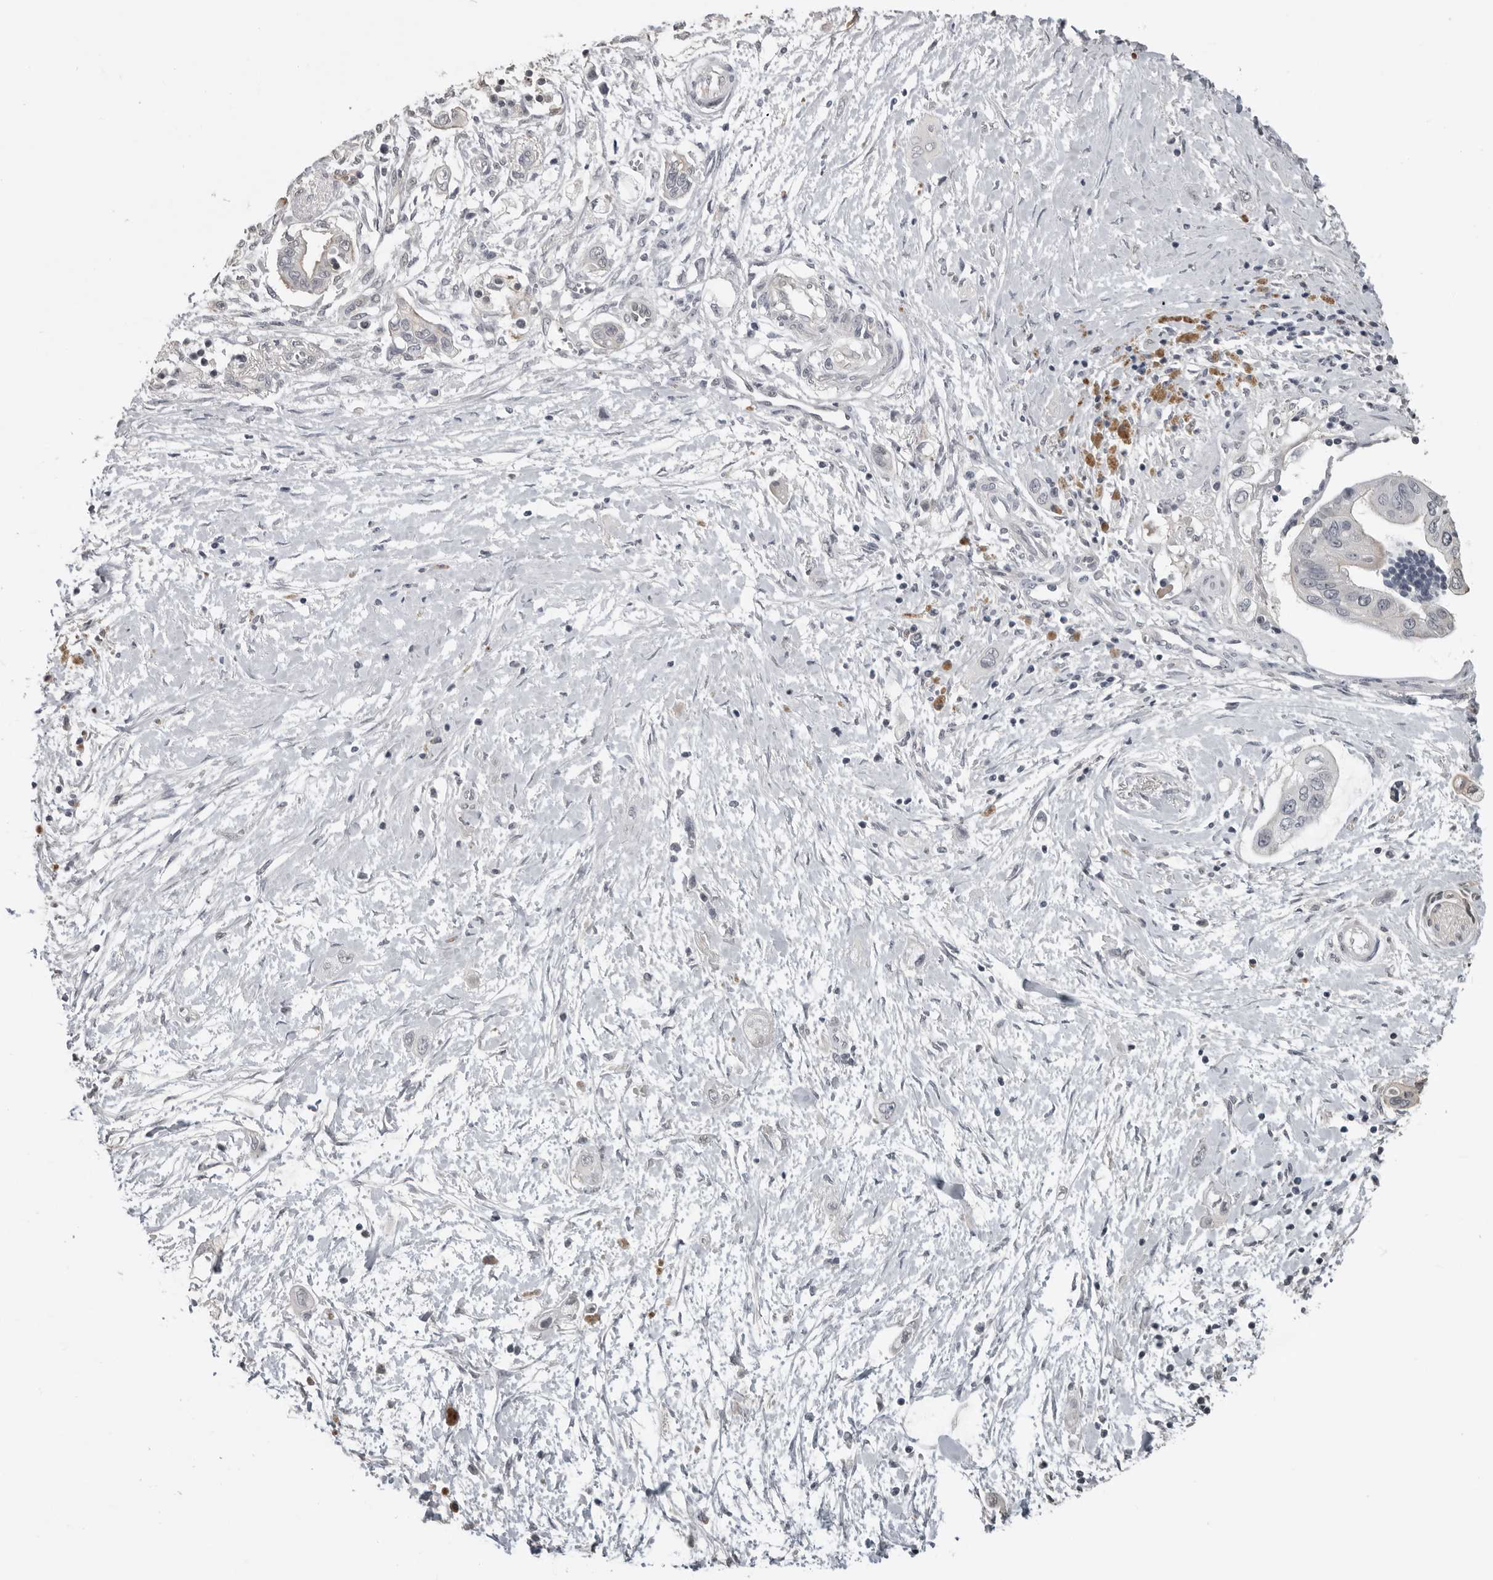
{"staining": {"intensity": "negative", "quantity": "none", "location": "none"}, "tissue": "pancreatic cancer", "cell_type": "Tumor cells", "image_type": "cancer", "snomed": [{"axis": "morphology", "description": "Adenocarcinoma, NOS"}, {"axis": "topography", "description": "Pancreas"}], "caption": "Protein analysis of pancreatic cancer (adenocarcinoma) demonstrates no significant staining in tumor cells.", "gene": "PRRX2", "patient": {"sex": "male", "age": 59}}